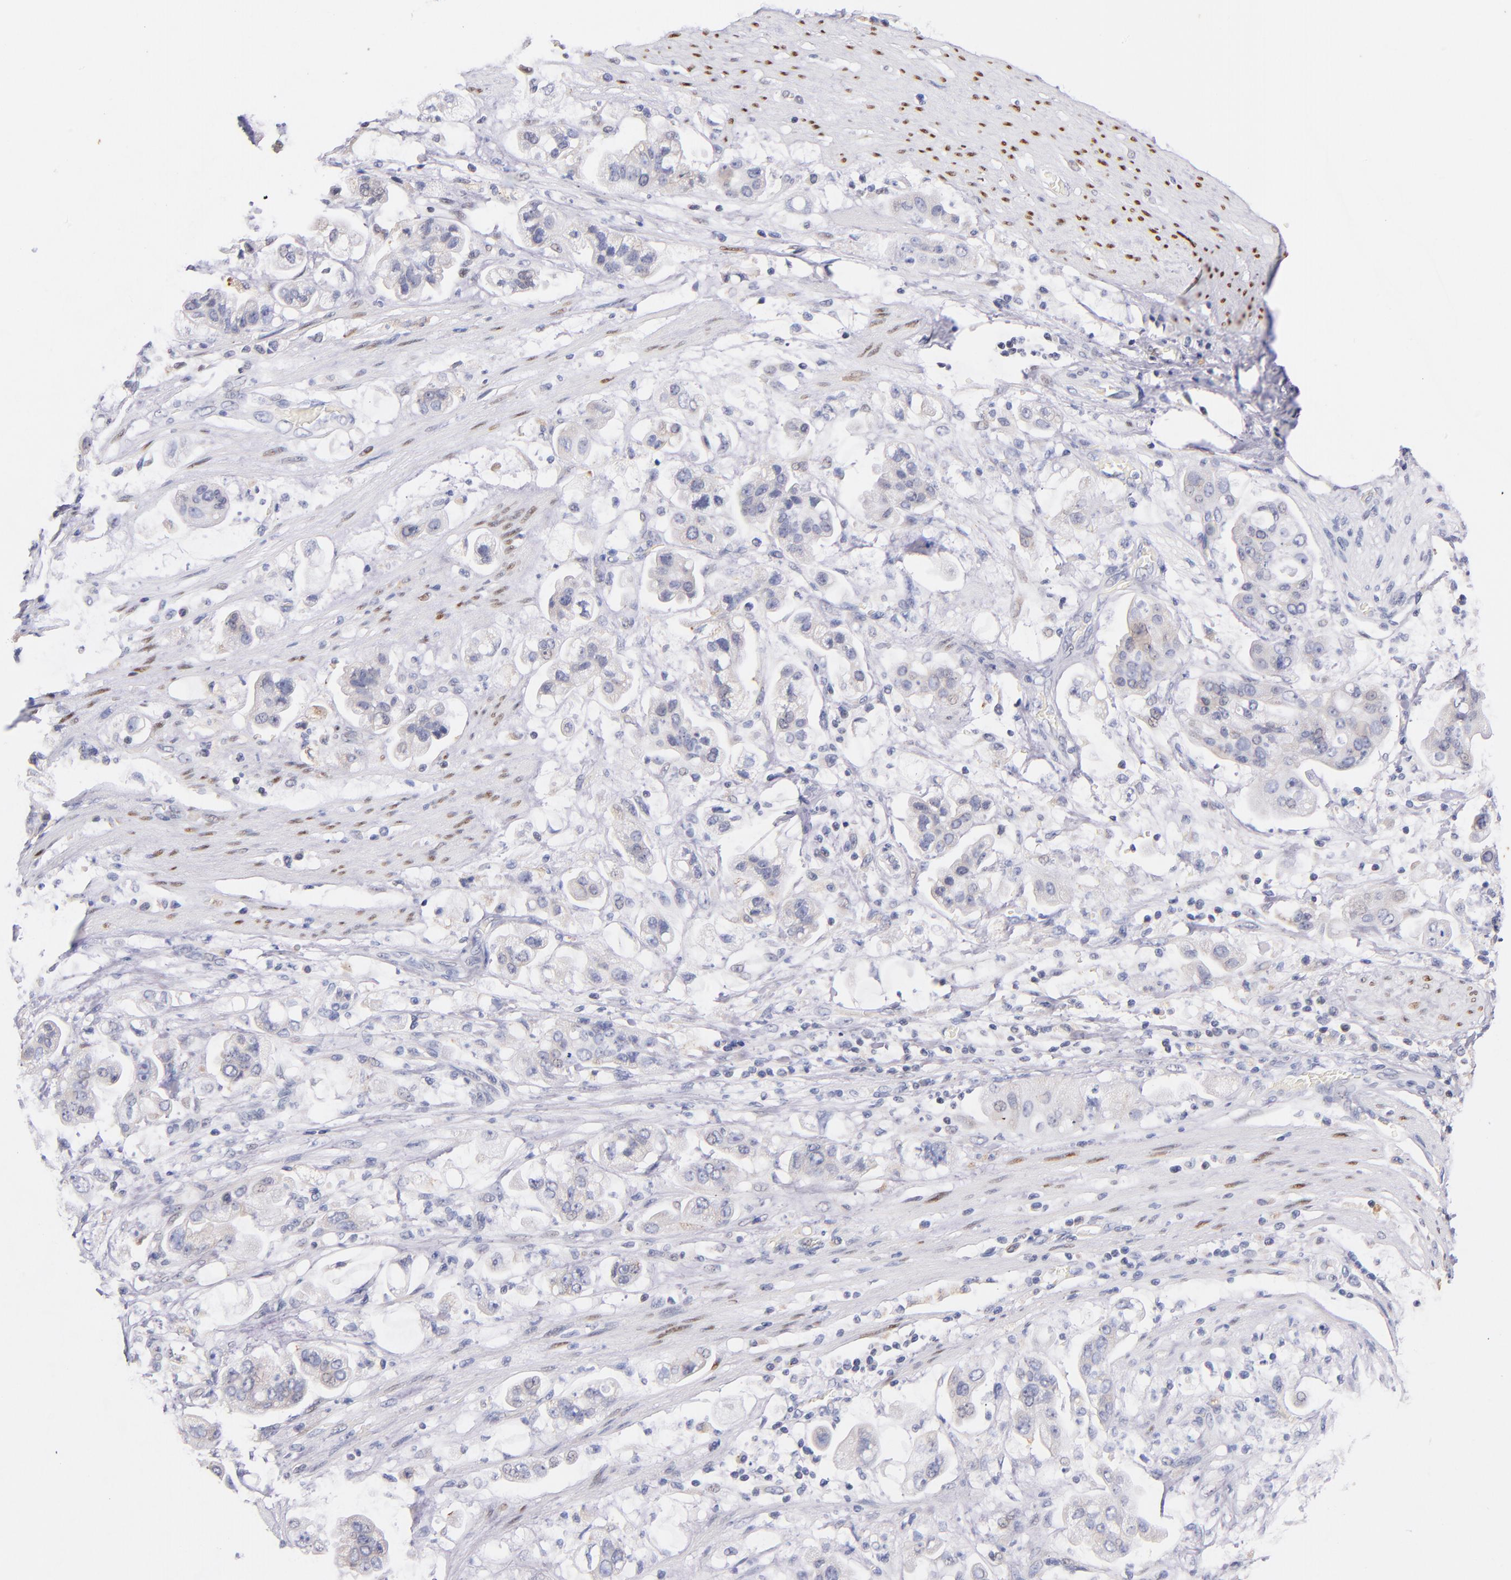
{"staining": {"intensity": "negative", "quantity": "none", "location": "none"}, "tissue": "stomach cancer", "cell_type": "Tumor cells", "image_type": "cancer", "snomed": [{"axis": "morphology", "description": "Adenocarcinoma, NOS"}, {"axis": "topography", "description": "Stomach"}], "caption": "A high-resolution image shows immunohistochemistry (IHC) staining of stomach cancer (adenocarcinoma), which reveals no significant expression in tumor cells.", "gene": "SRF", "patient": {"sex": "male", "age": 62}}